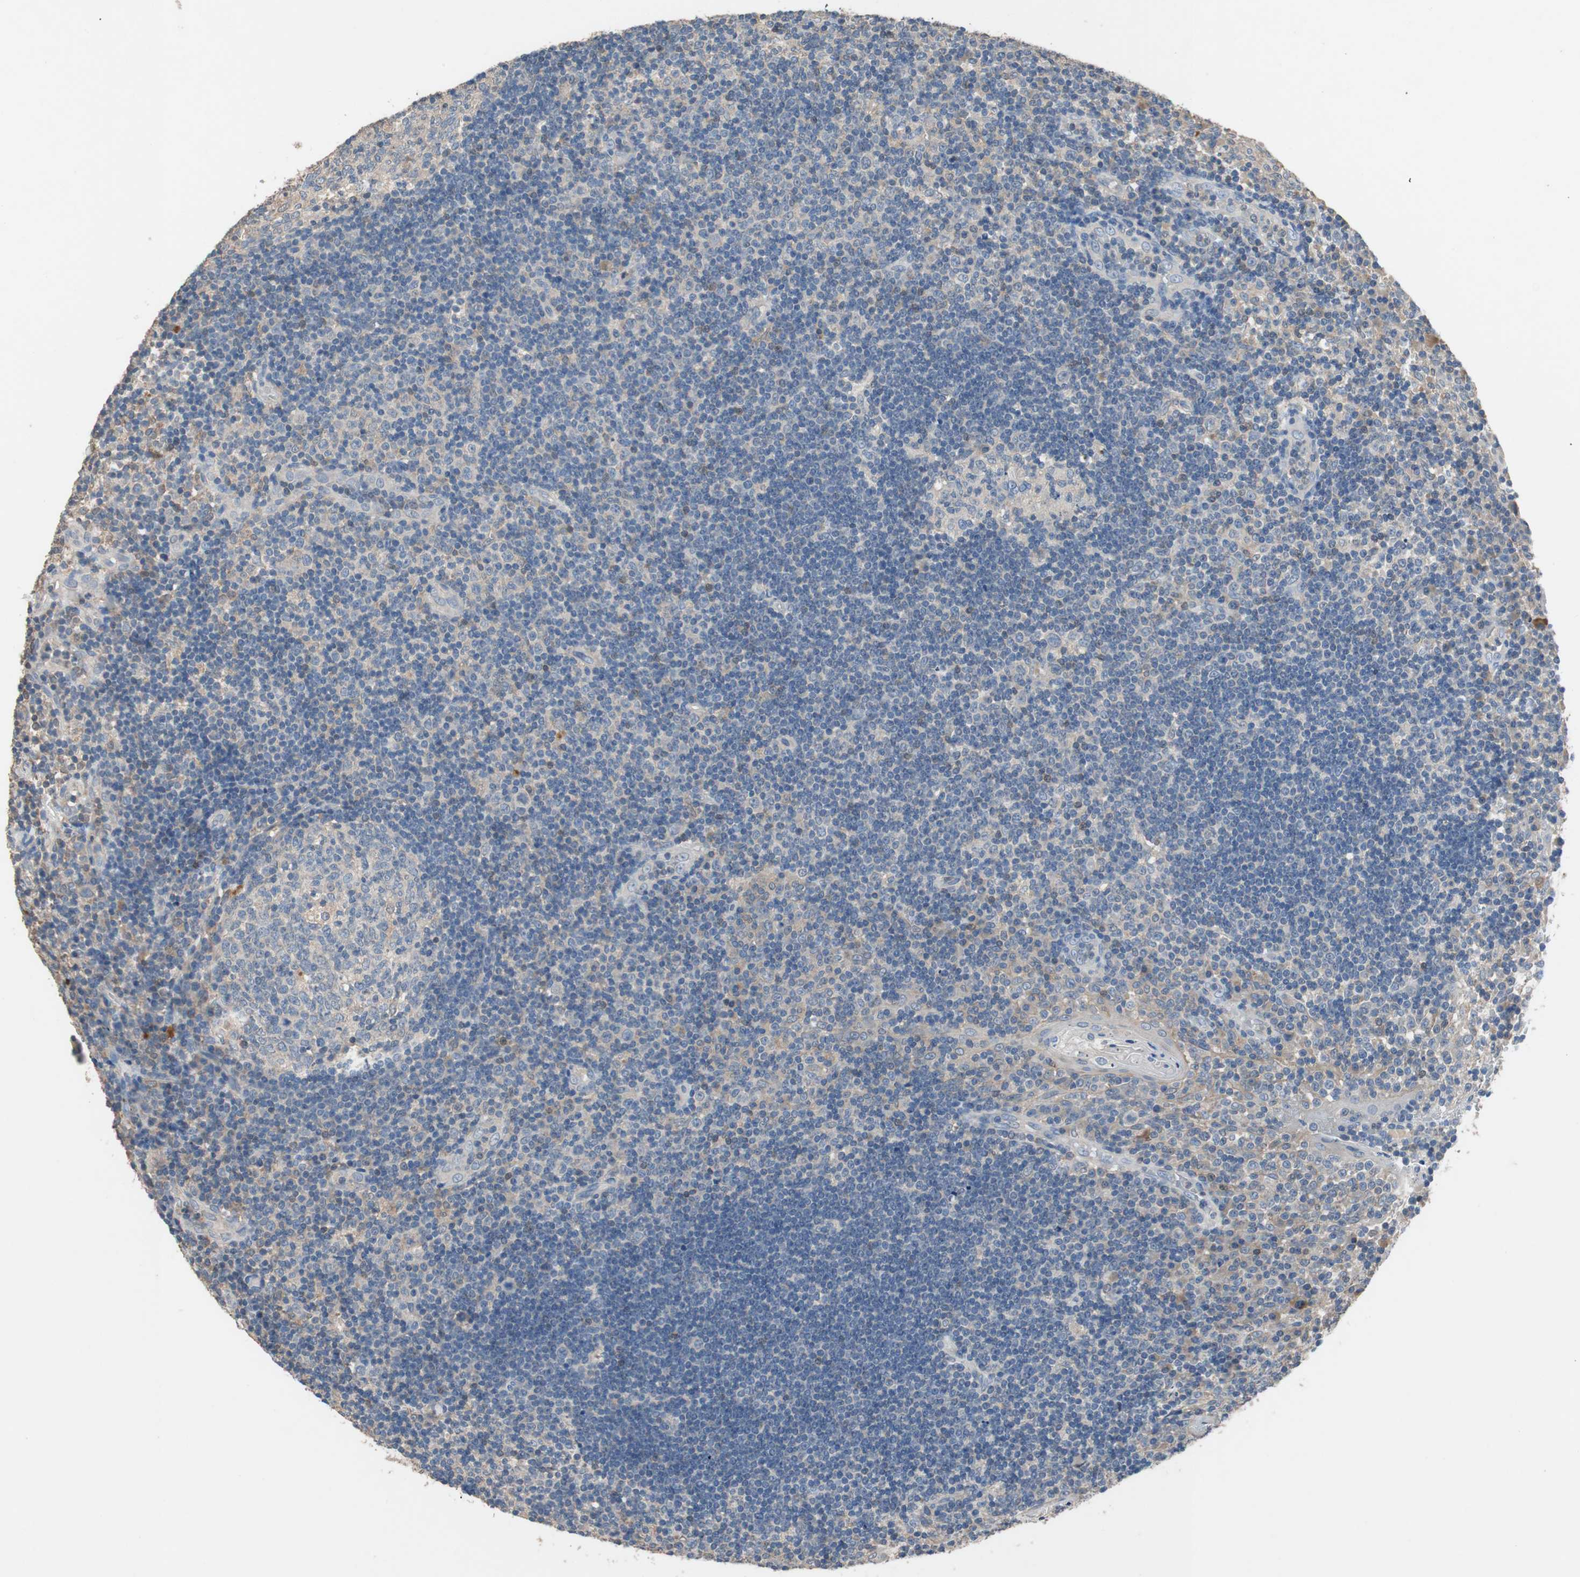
{"staining": {"intensity": "weak", "quantity": "<25%", "location": "cytoplasmic/membranous"}, "tissue": "tonsil", "cell_type": "Germinal center cells", "image_type": "normal", "snomed": [{"axis": "morphology", "description": "Normal tissue, NOS"}, {"axis": "topography", "description": "Tonsil"}], "caption": "Immunohistochemistry photomicrograph of benign human tonsil stained for a protein (brown), which exhibits no staining in germinal center cells.", "gene": "ADAP1", "patient": {"sex": "female", "age": 40}}